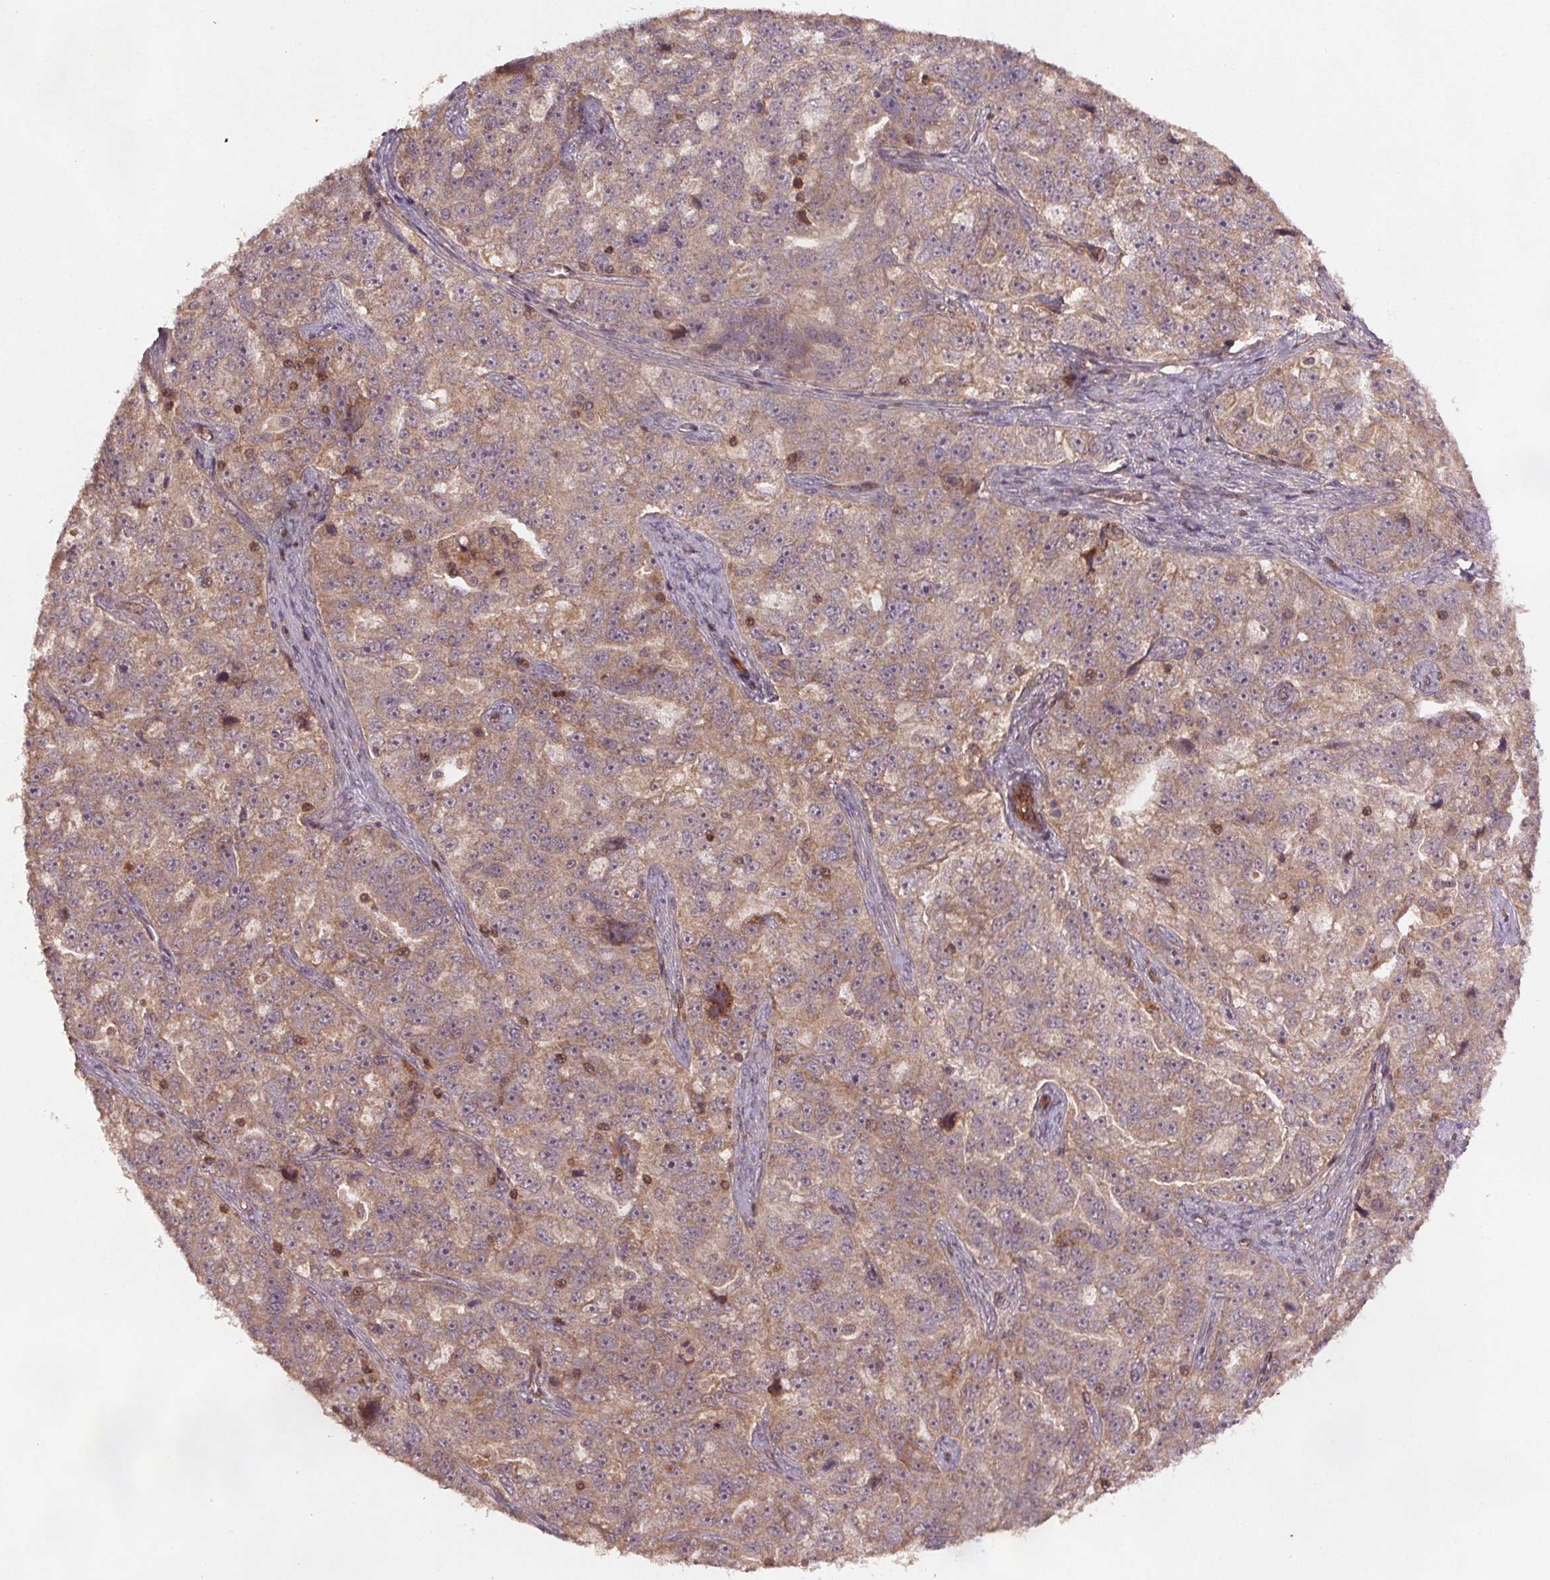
{"staining": {"intensity": "weak", "quantity": ">75%", "location": "cytoplasmic/membranous"}, "tissue": "ovarian cancer", "cell_type": "Tumor cells", "image_type": "cancer", "snomed": [{"axis": "morphology", "description": "Cystadenocarcinoma, serous, NOS"}, {"axis": "topography", "description": "Ovary"}], "caption": "Immunohistochemistry (IHC) photomicrograph of neoplastic tissue: human ovarian cancer stained using IHC exhibits low levels of weak protein expression localized specifically in the cytoplasmic/membranous of tumor cells, appearing as a cytoplasmic/membranous brown color.", "gene": "SEC14L2", "patient": {"sex": "female", "age": 51}}